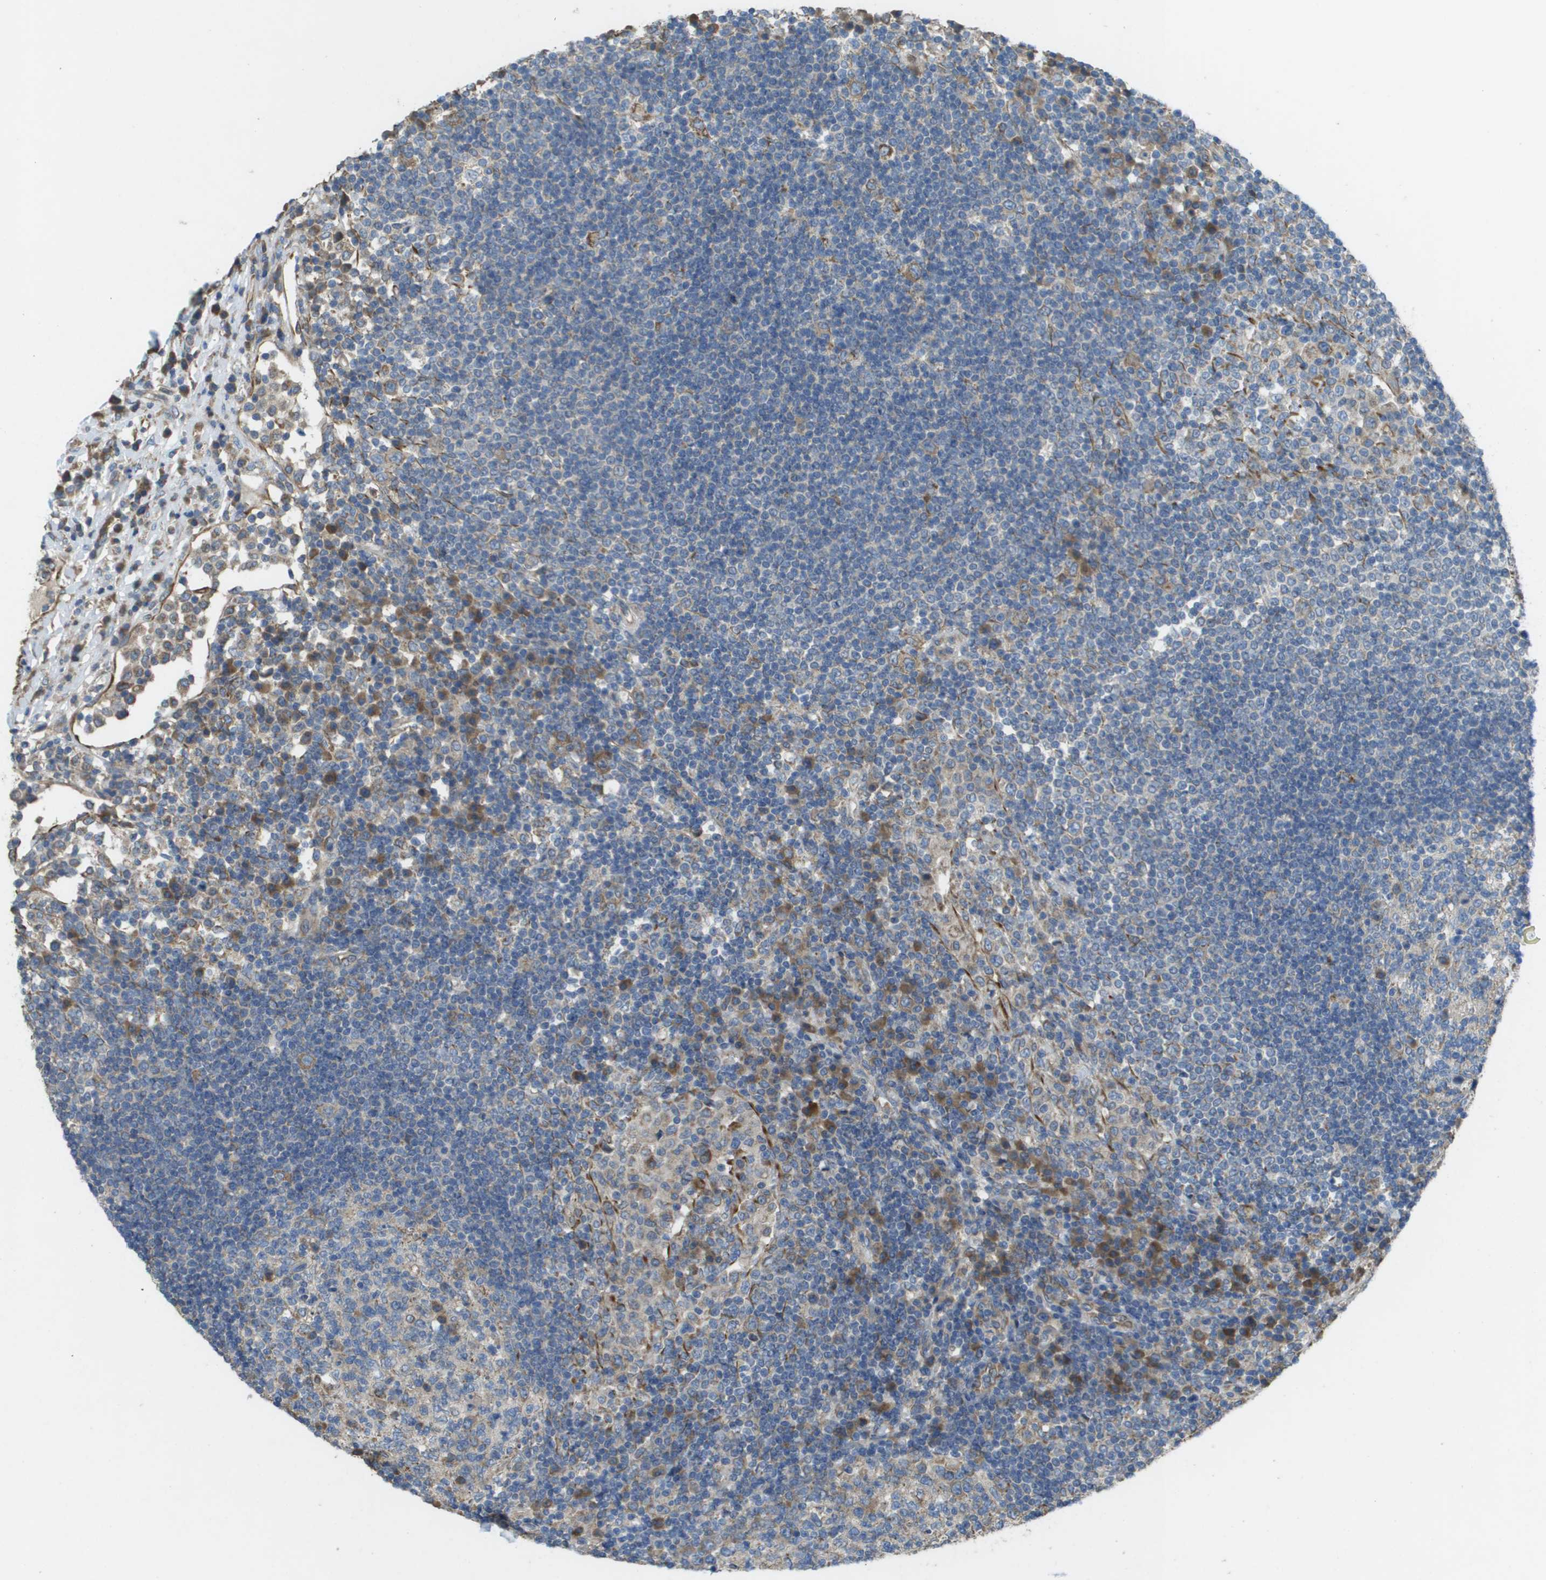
{"staining": {"intensity": "weak", "quantity": "<25%", "location": "cytoplasmic/membranous"}, "tissue": "lymph node", "cell_type": "Germinal center cells", "image_type": "normal", "snomed": [{"axis": "morphology", "description": "Normal tissue, NOS"}, {"axis": "topography", "description": "Lymph node"}], "caption": "The IHC photomicrograph has no significant positivity in germinal center cells of lymph node.", "gene": "CLCN2", "patient": {"sex": "female", "age": 53}}